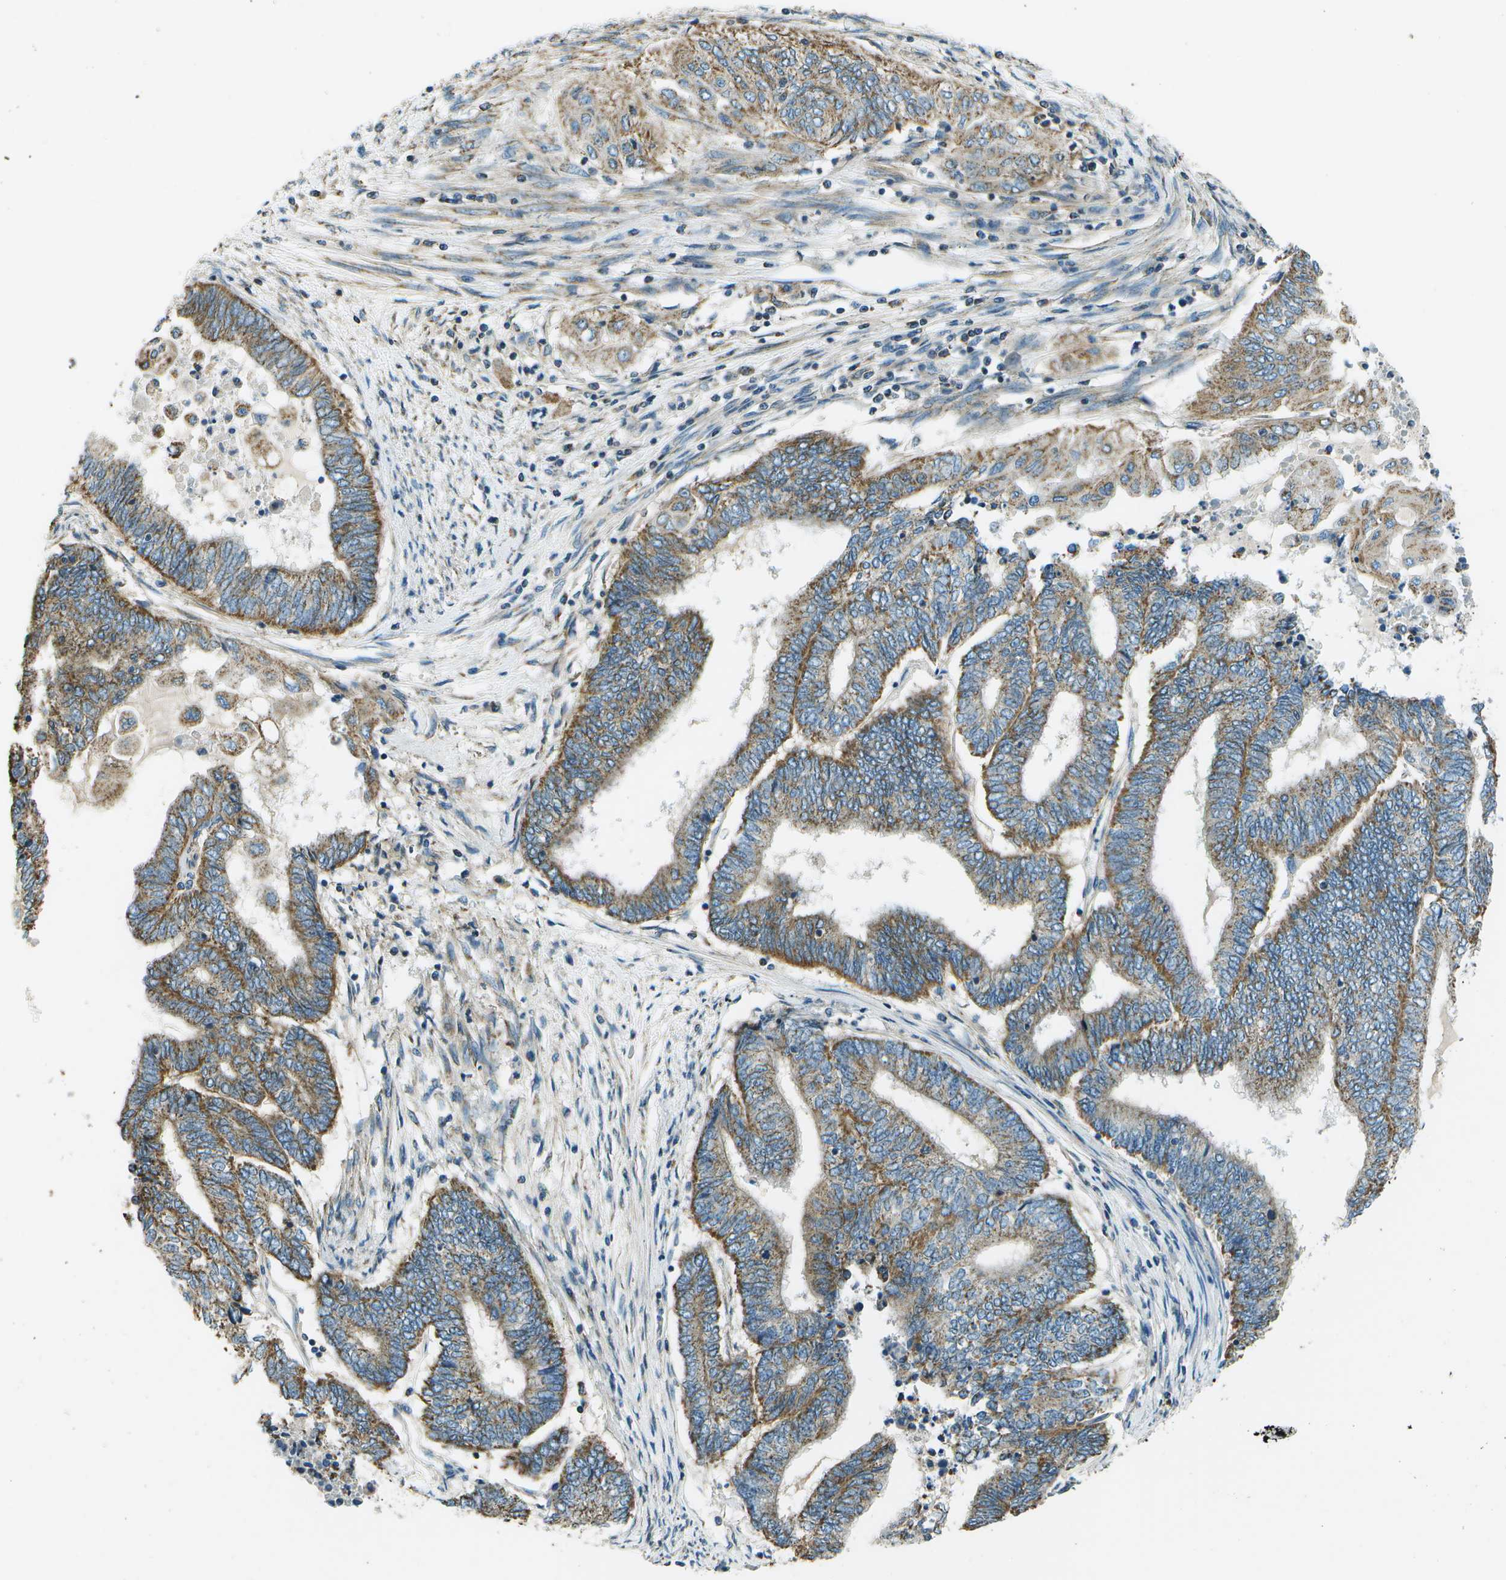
{"staining": {"intensity": "moderate", "quantity": ">75%", "location": "cytoplasmic/membranous"}, "tissue": "endometrial cancer", "cell_type": "Tumor cells", "image_type": "cancer", "snomed": [{"axis": "morphology", "description": "Adenocarcinoma, NOS"}, {"axis": "topography", "description": "Uterus"}, {"axis": "topography", "description": "Endometrium"}], "caption": "DAB immunohistochemical staining of human endometrial cancer (adenocarcinoma) shows moderate cytoplasmic/membranous protein expression in about >75% of tumor cells. (Stains: DAB (3,3'-diaminobenzidine) in brown, nuclei in blue, Microscopy: brightfield microscopy at high magnification).", "gene": "TMEM51", "patient": {"sex": "female", "age": 70}}